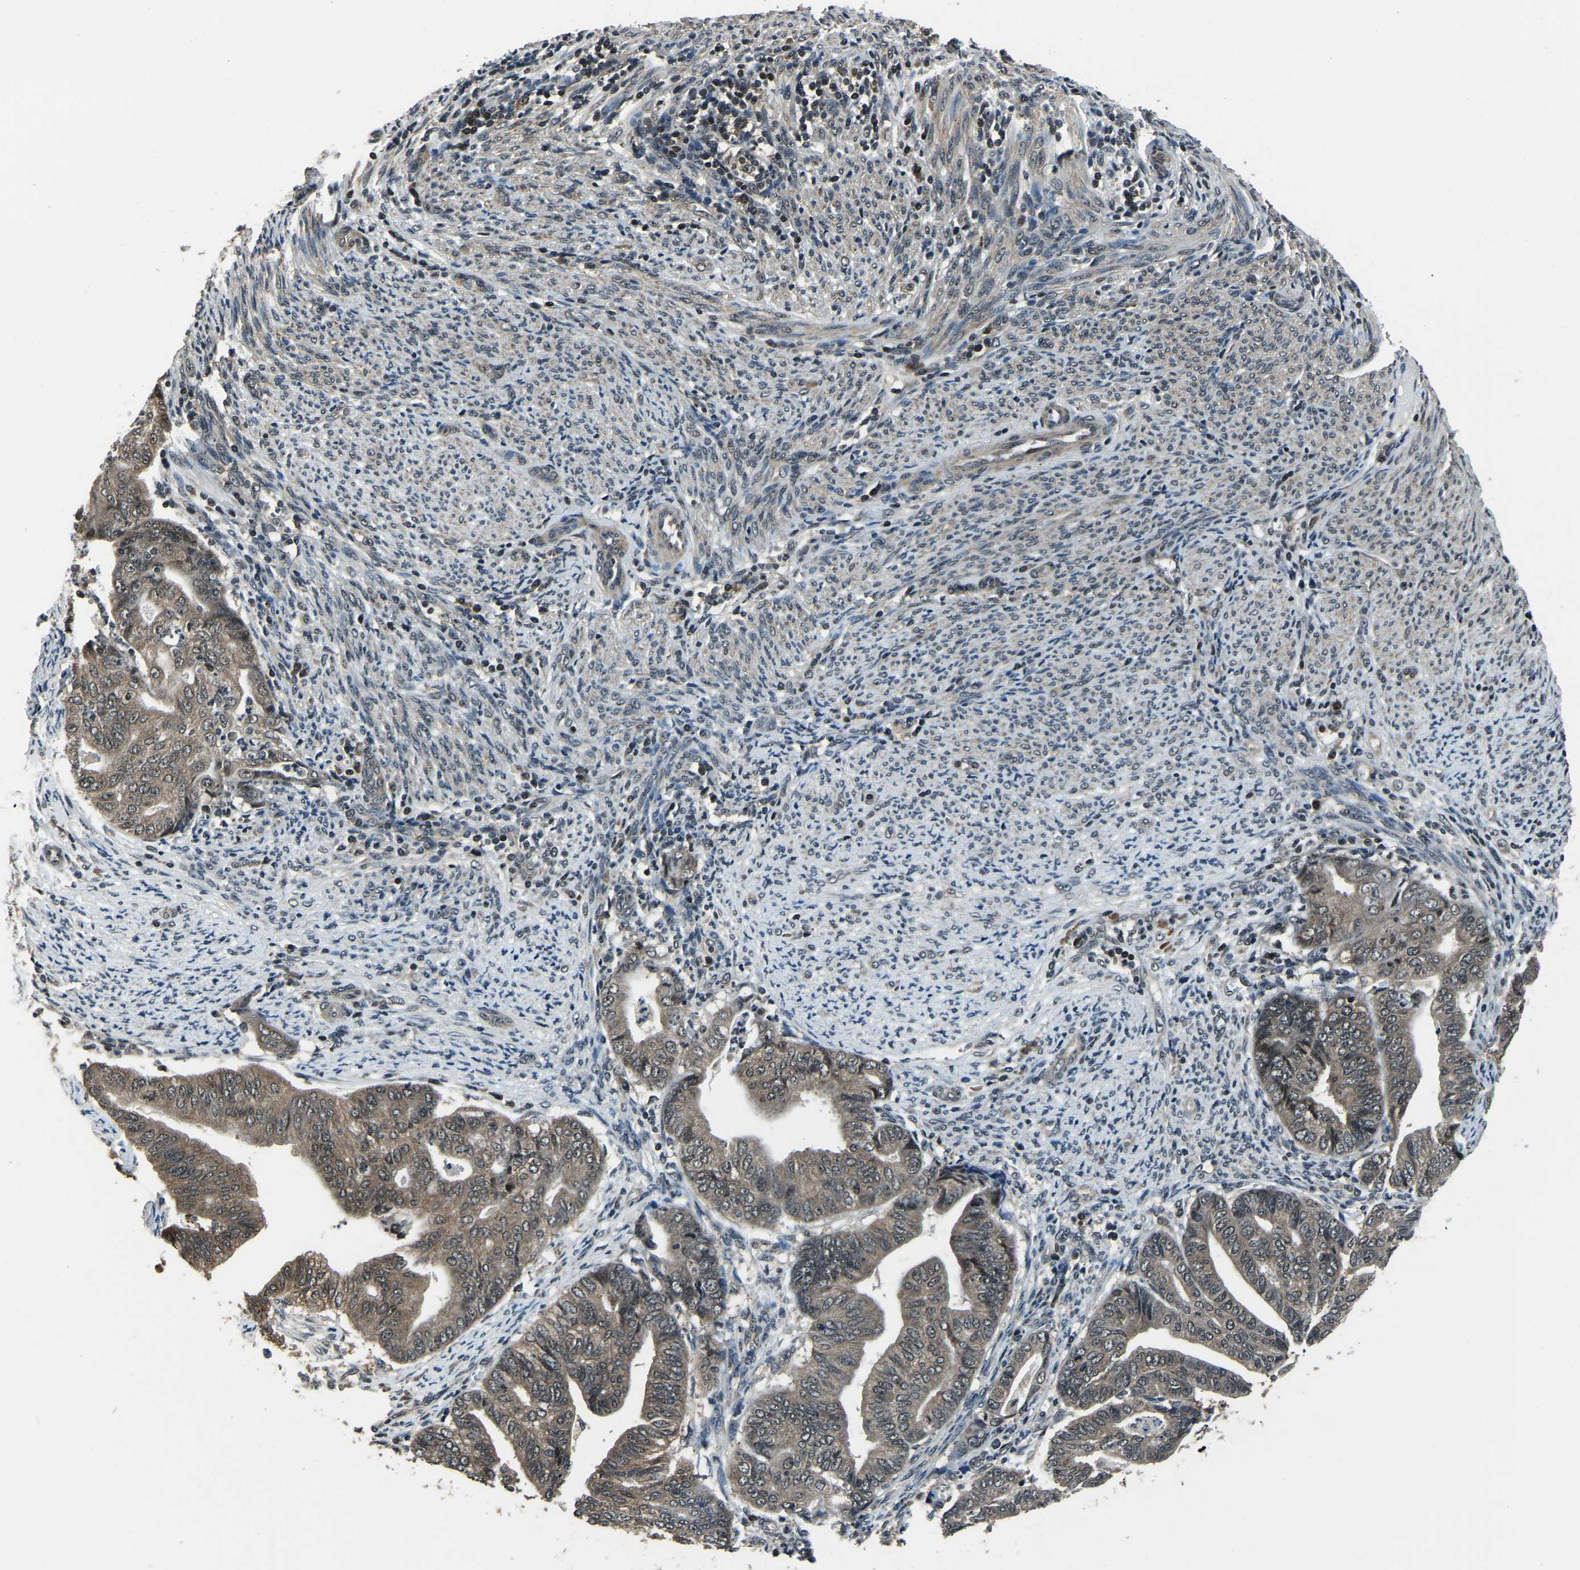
{"staining": {"intensity": "weak", "quantity": ">75%", "location": "cytoplasmic/membranous"}, "tissue": "endometrial cancer", "cell_type": "Tumor cells", "image_type": "cancer", "snomed": [{"axis": "morphology", "description": "Adenocarcinoma, NOS"}, {"axis": "topography", "description": "Endometrium"}], "caption": "A brown stain labels weak cytoplasmic/membranous positivity of a protein in human endometrial adenocarcinoma tumor cells.", "gene": "ANKIB1", "patient": {"sex": "female", "age": 79}}